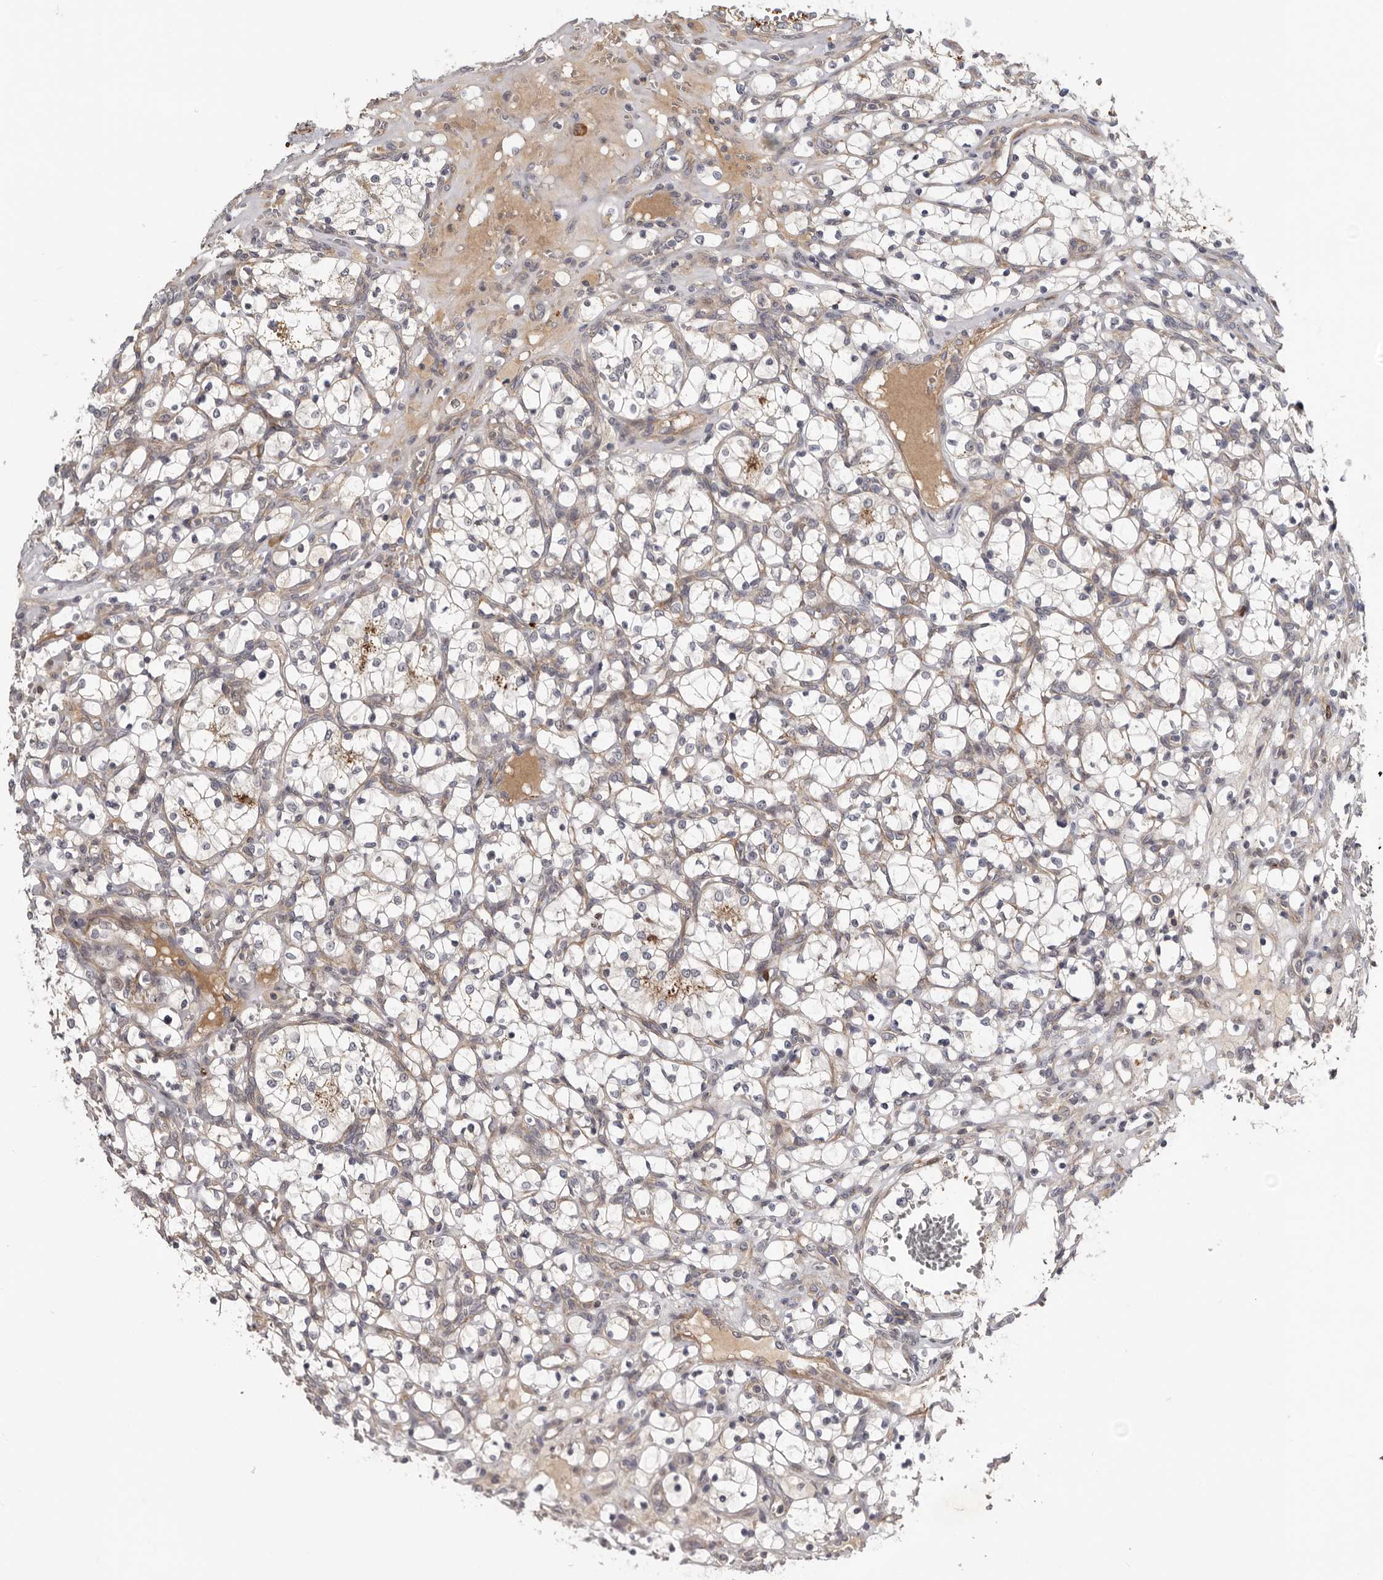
{"staining": {"intensity": "negative", "quantity": "none", "location": "none"}, "tissue": "renal cancer", "cell_type": "Tumor cells", "image_type": "cancer", "snomed": [{"axis": "morphology", "description": "Adenocarcinoma, NOS"}, {"axis": "topography", "description": "Kidney"}], "caption": "Immunohistochemistry photomicrograph of neoplastic tissue: human renal cancer (adenocarcinoma) stained with DAB shows no significant protein expression in tumor cells.", "gene": "CDCA8", "patient": {"sex": "female", "age": 69}}